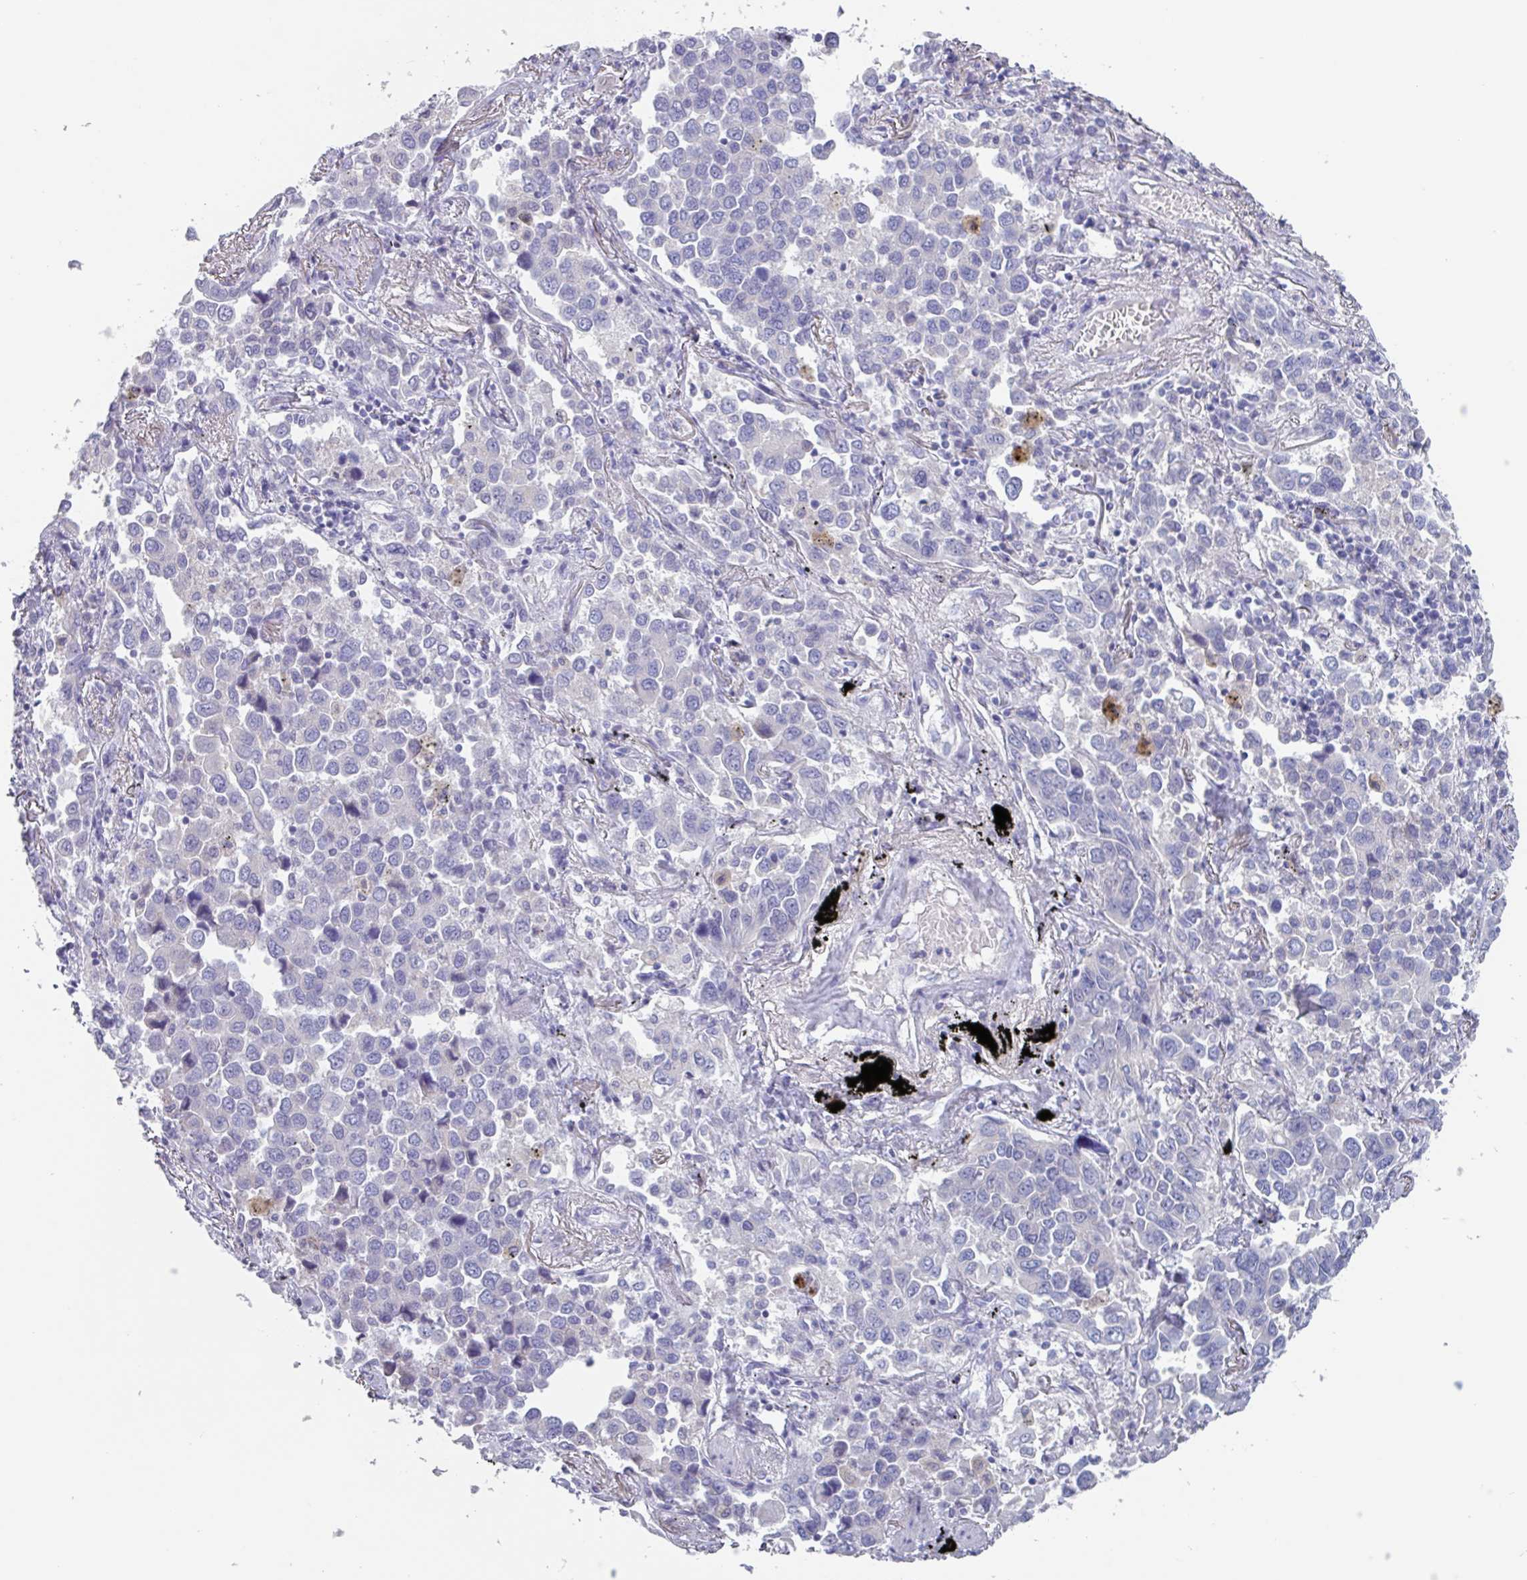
{"staining": {"intensity": "negative", "quantity": "none", "location": "none"}, "tissue": "lung cancer", "cell_type": "Tumor cells", "image_type": "cancer", "snomed": [{"axis": "morphology", "description": "Adenocarcinoma, NOS"}, {"axis": "topography", "description": "Lung"}], "caption": "Tumor cells are negative for protein expression in human lung cancer.", "gene": "OR2T10", "patient": {"sex": "male", "age": 67}}